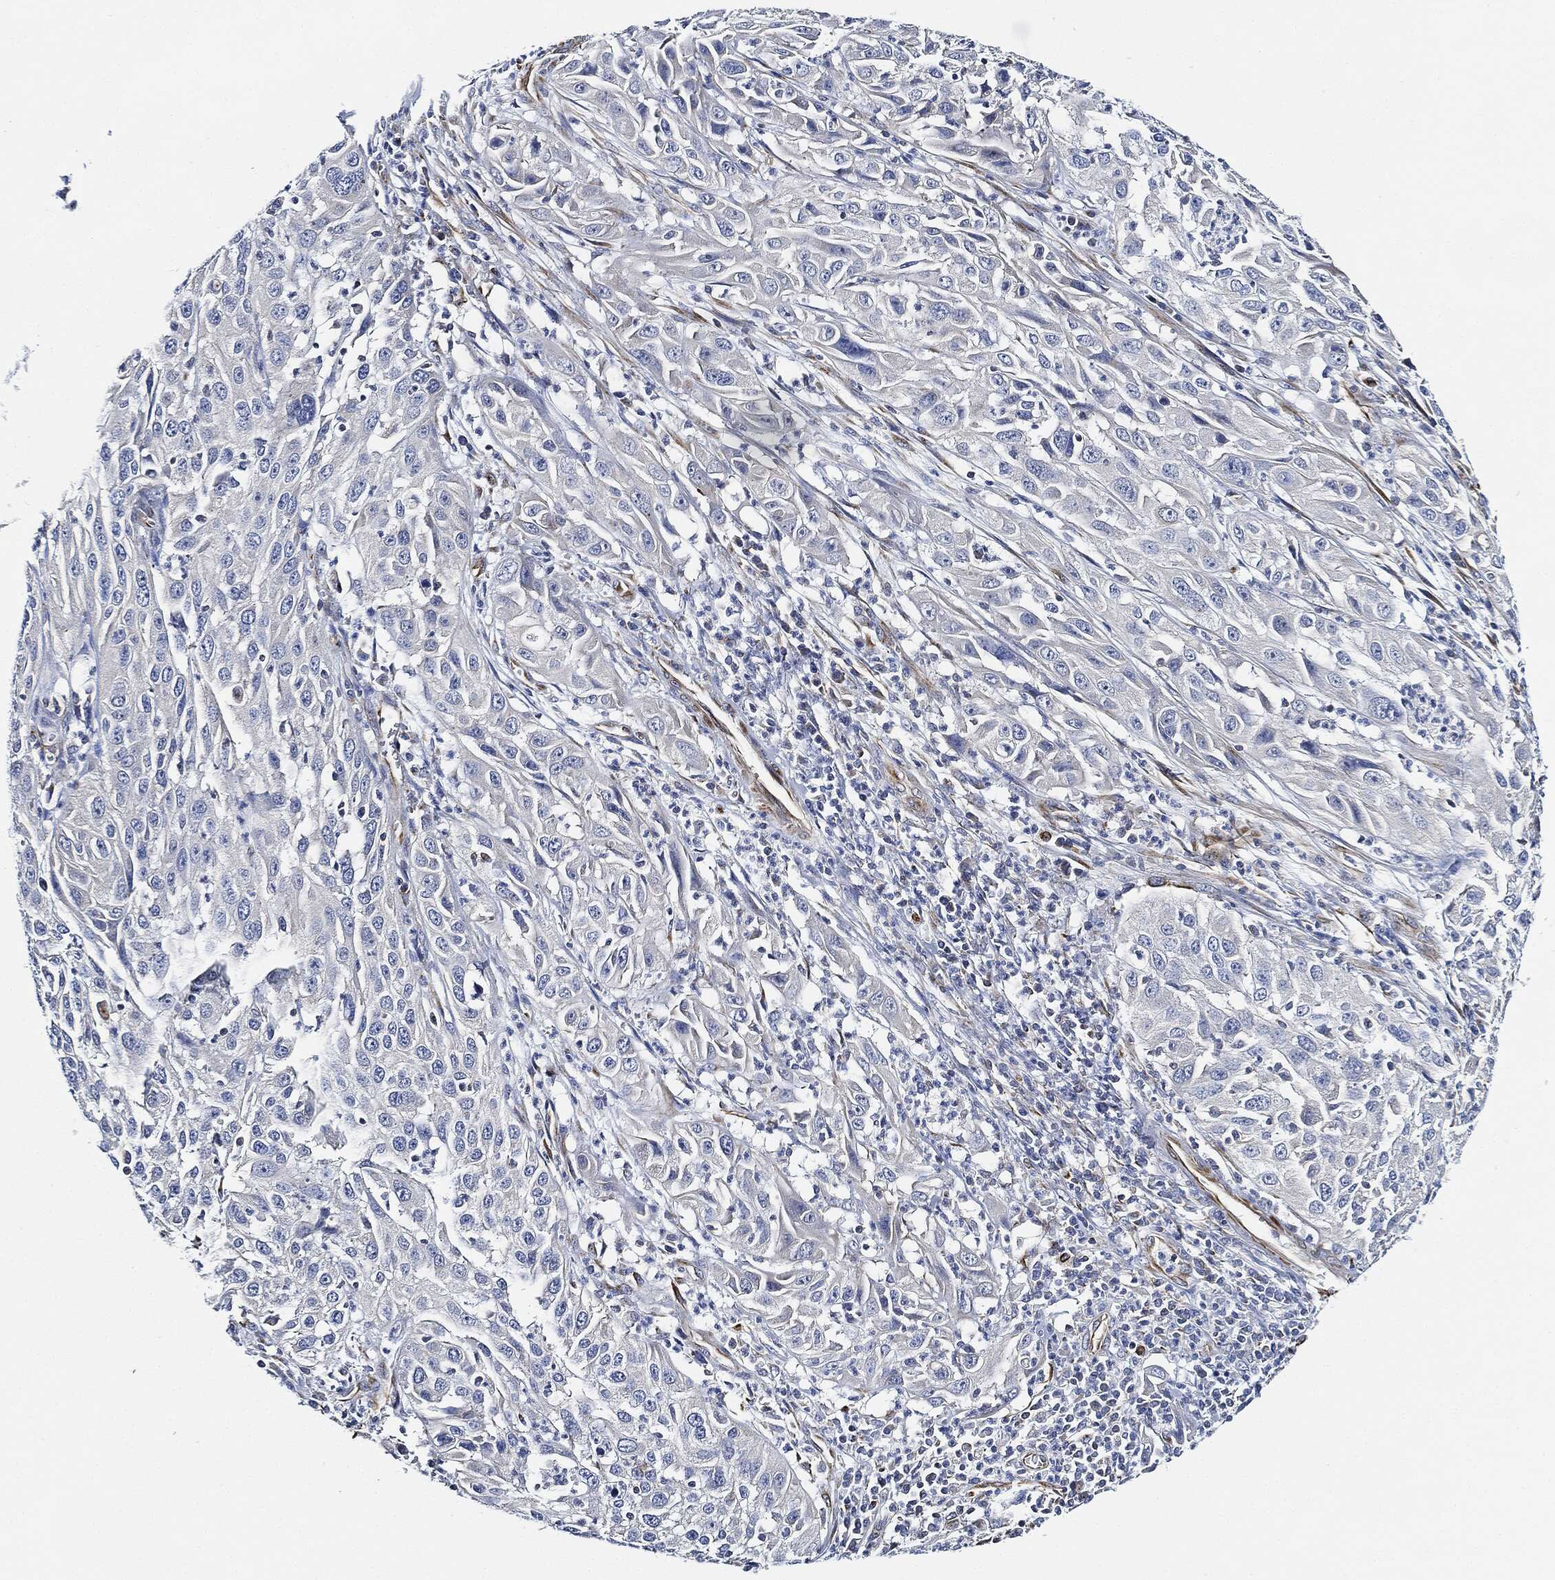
{"staining": {"intensity": "negative", "quantity": "none", "location": "none"}, "tissue": "cervical cancer", "cell_type": "Tumor cells", "image_type": "cancer", "snomed": [{"axis": "morphology", "description": "Squamous cell carcinoma, NOS"}, {"axis": "topography", "description": "Cervix"}], "caption": "Tumor cells show no significant positivity in squamous cell carcinoma (cervical).", "gene": "THSD1", "patient": {"sex": "female", "age": 32}}